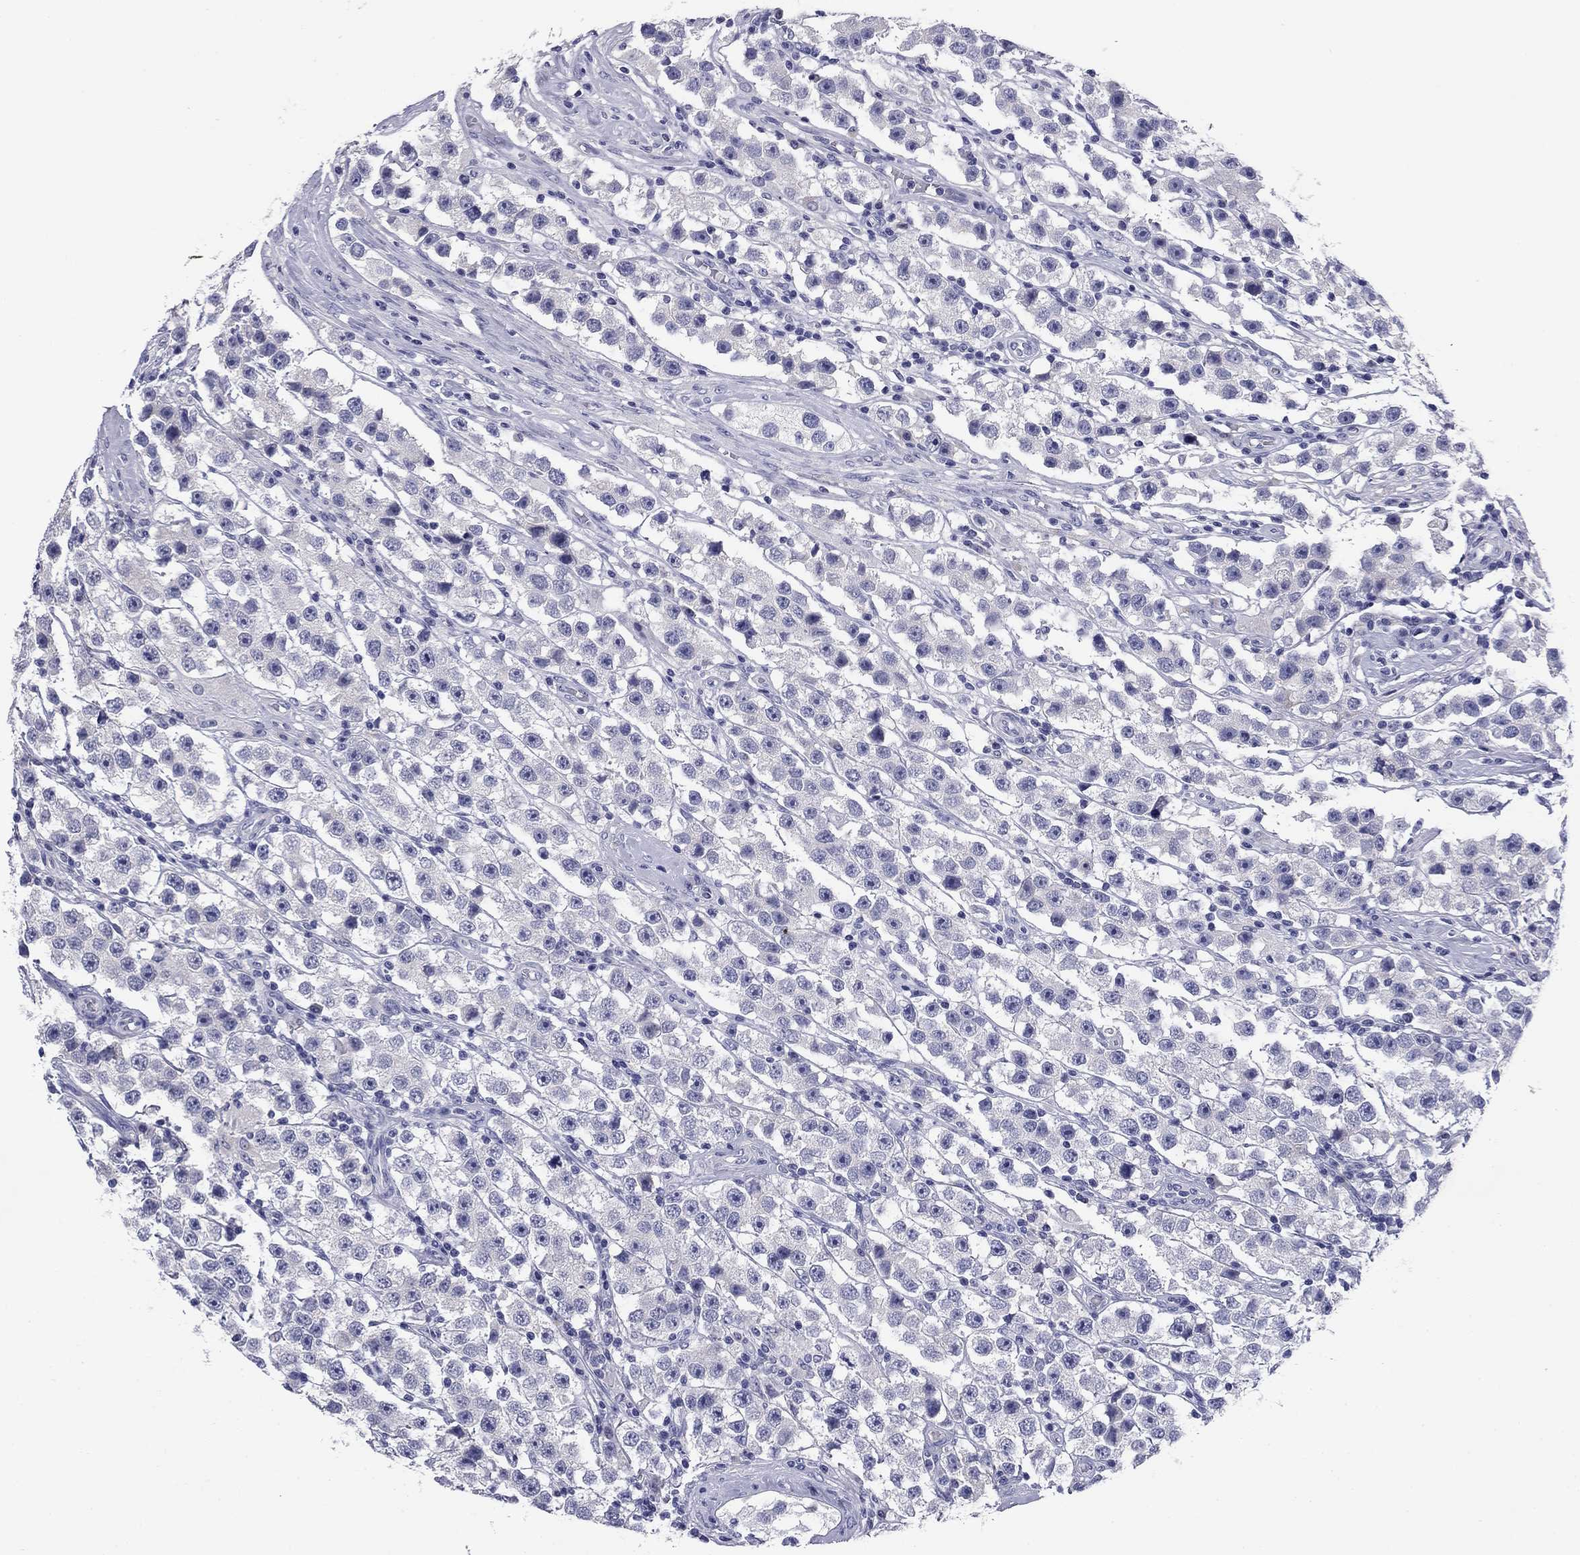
{"staining": {"intensity": "negative", "quantity": "none", "location": "none"}, "tissue": "testis cancer", "cell_type": "Tumor cells", "image_type": "cancer", "snomed": [{"axis": "morphology", "description": "Seminoma, NOS"}, {"axis": "topography", "description": "Testis"}], "caption": "This micrograph is of testis cancer (seminoma) stained with immunohistochemistry (IHC) to label a protein in brown with the nuclei are counter-stained blue. There is no staining in tumor cells.", "gene": "ABCC2", "patient": {"sex": "male", "age": 45}}